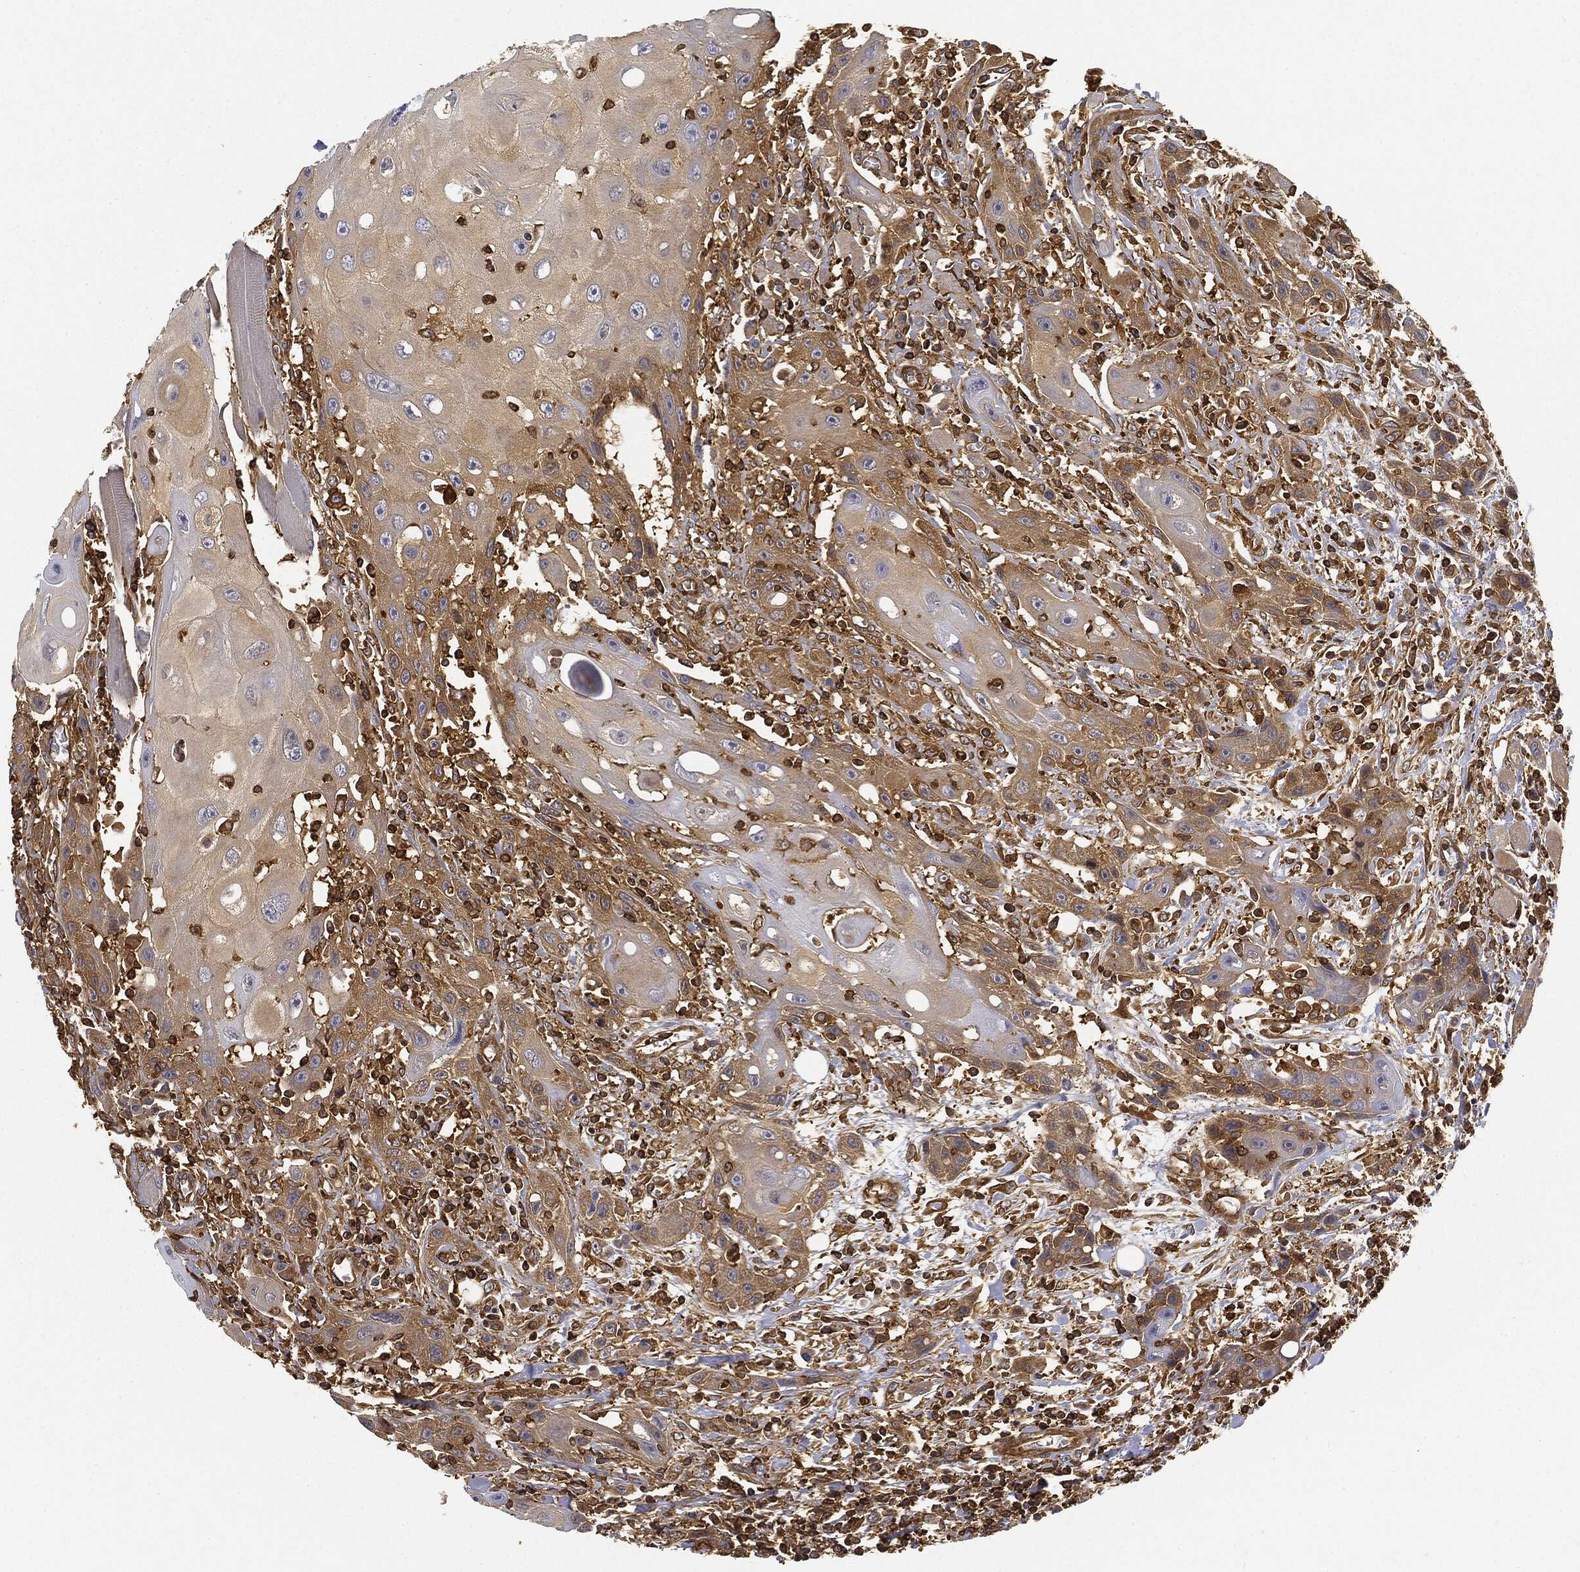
{"staining": {"intensity": "moderate", "quantity": "25%-75%", "location": "cytoplasmic/membranous"}, "tissue": "head and neck cancer", "cell_type": "Tumor cells", "image_type": "cancer", "snomed": [{"axis": "morphology", "description": "Normal tissue, NOS"}, {"axis": "morphology", "description": "Squamous cell carcinoma, NOS"}, {"axis": "topography", "description": "Oral tissue"}, {"axis": "topography", "description": "Head-Neck"}], "caption": "This photomicrograph reveals immunohistochemistry staining of human head and neck cancer (squamous cell carcinoma), with medium moderate cytoplasmic/membranous staining in about 25%-75% of tumor cells.", "gene": "WDR1", "patient": {"sex": "male", "age": 71}}